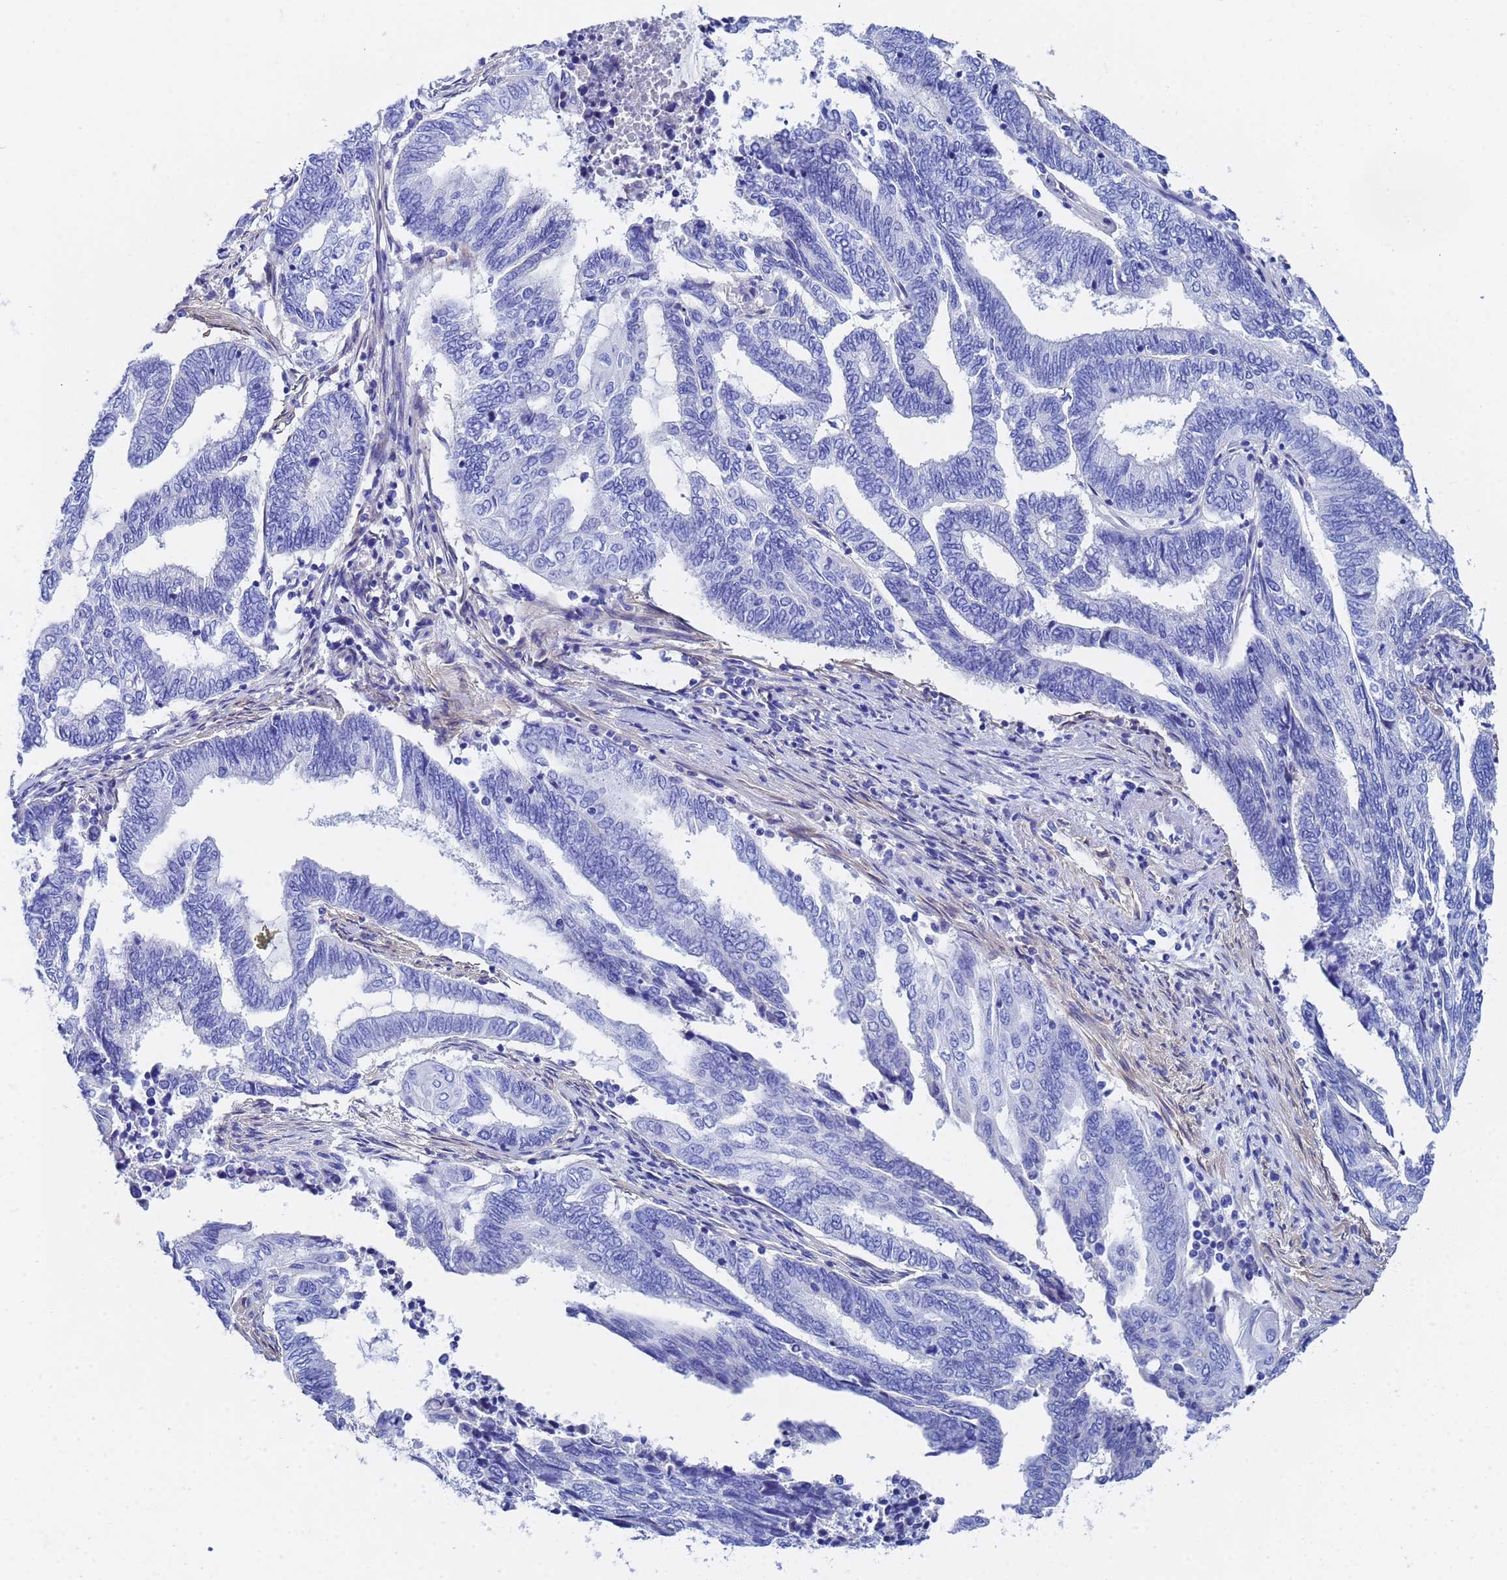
{"staining": {"intensity": "negative", "quantity": "none", "location": "none"}, "tissue": "endometrial cancer", "cell_type": "Tumor cells", "image_type": "cancer", "snomed": [{"axis": "morphology", "description": "Adenocarcinoma, NOS"}, {"axis": "topography", "description": "Uterus"}, {"axis": "topography", "description": "Endometrium"}], "caption": "Immunohistochemistry (IHC) photomicrograph of human endometrial cancer (adenocarcinoma) stained for a protein (brown), which demonstrates no expression in tumor cells. (Stains: DAB (3,3'-diaminobenzidine) immunohistochemistry with hematoxylin counter stain, Microscopy: brightfield microscopy at high magnification).", "gene": "CST4", "patient": {"sex": "female", "age": 70}}